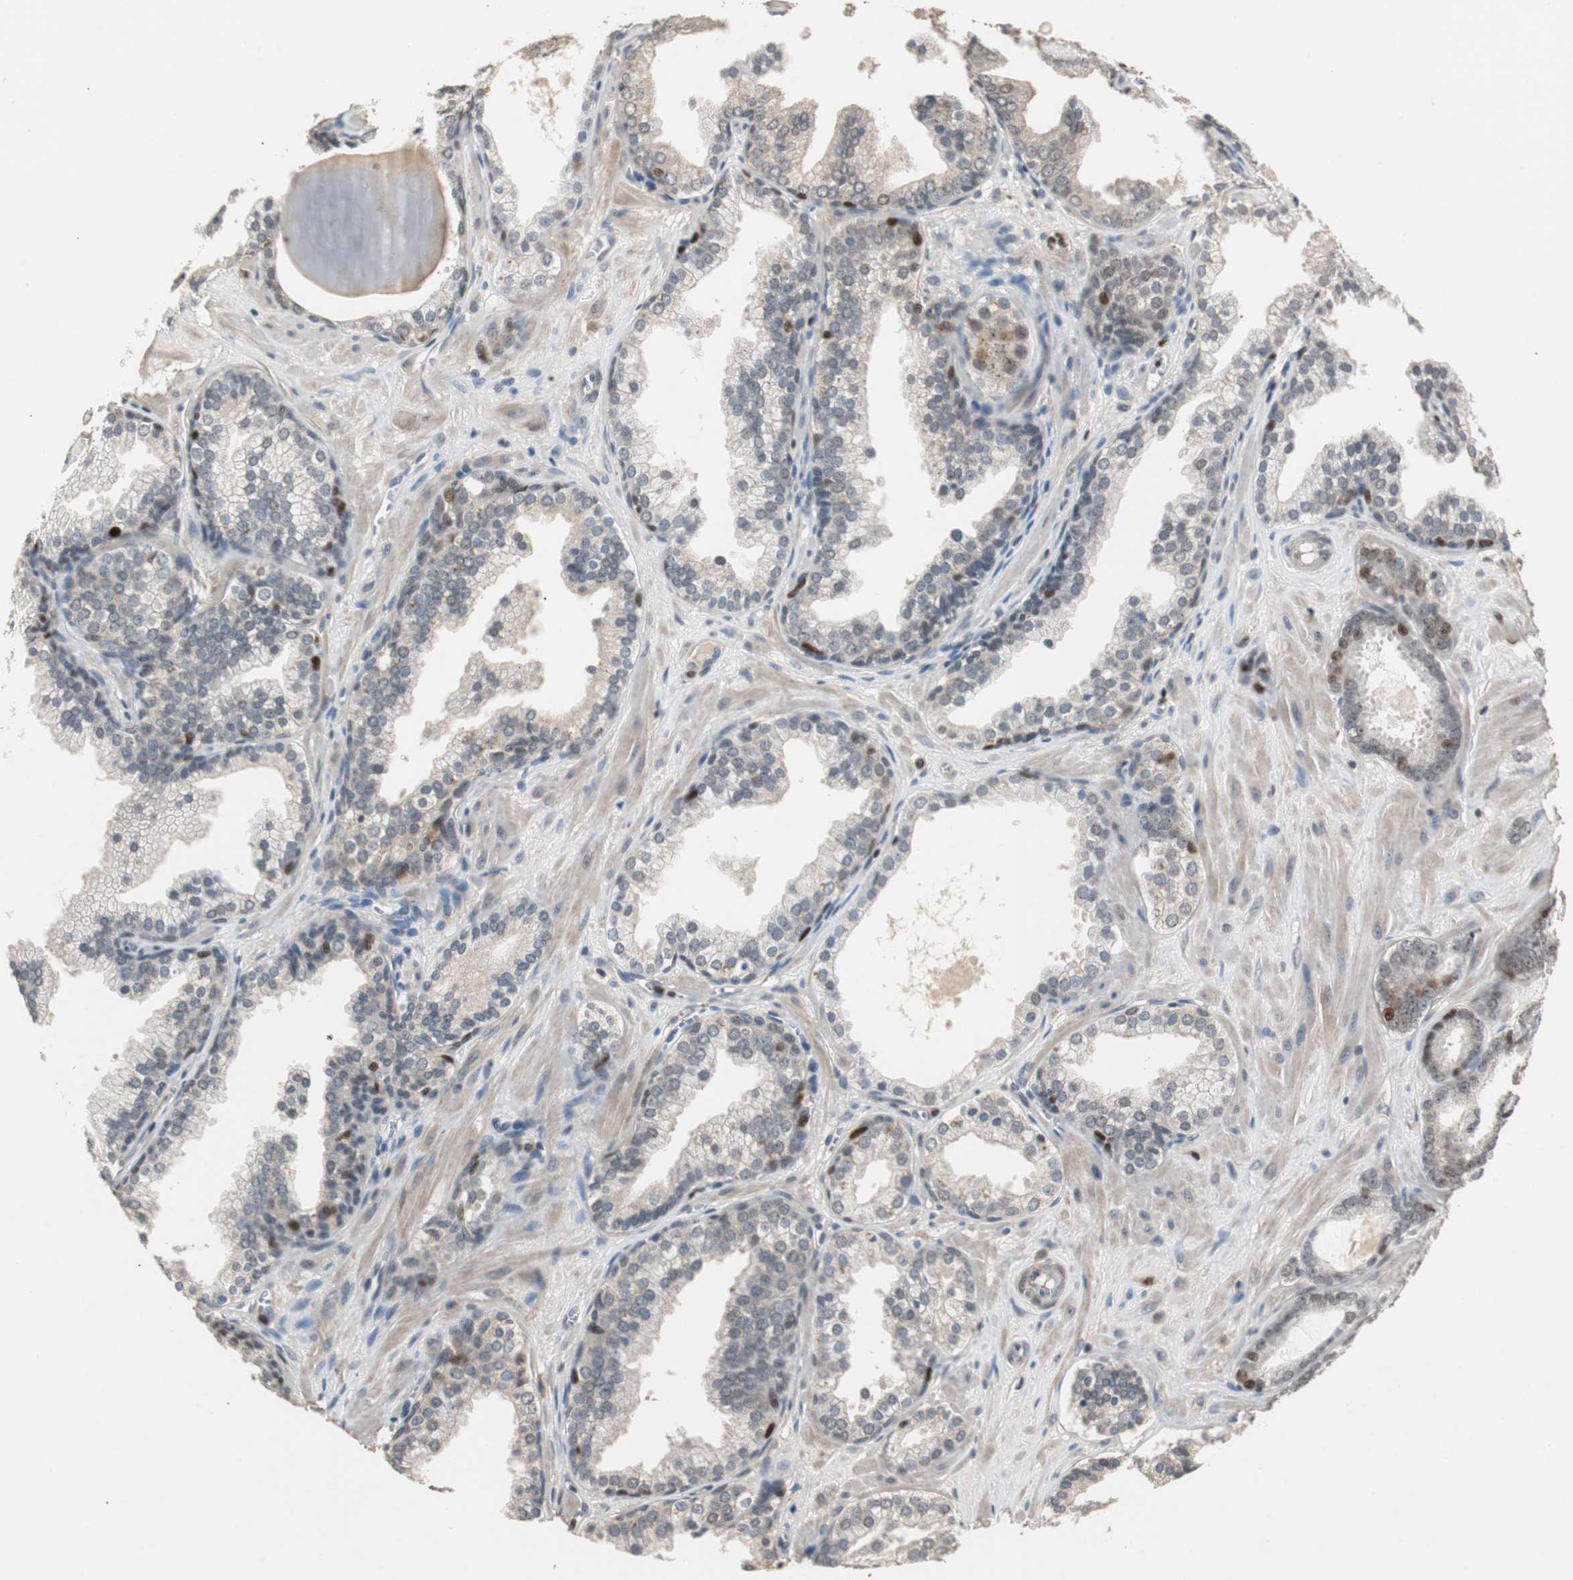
{"staining": {"intensity": "strong", "quantity": "<25%", "location": "nuclear"}, "tissue": "prostate cancer", "cell_type": "Tumor cells", "image_type": "cancer", "snomed": [{"axis": "morphology", "description": "Adenocarcinoma, Low grade"}, {"axis": "topography", "description": "Prostate"}], "caption": "Human prostate cancer stained with a protein marker exhibits strong staining in tumor cells.", "gene": "FEN1", "patient": {"sex": "male", "age": 57}}